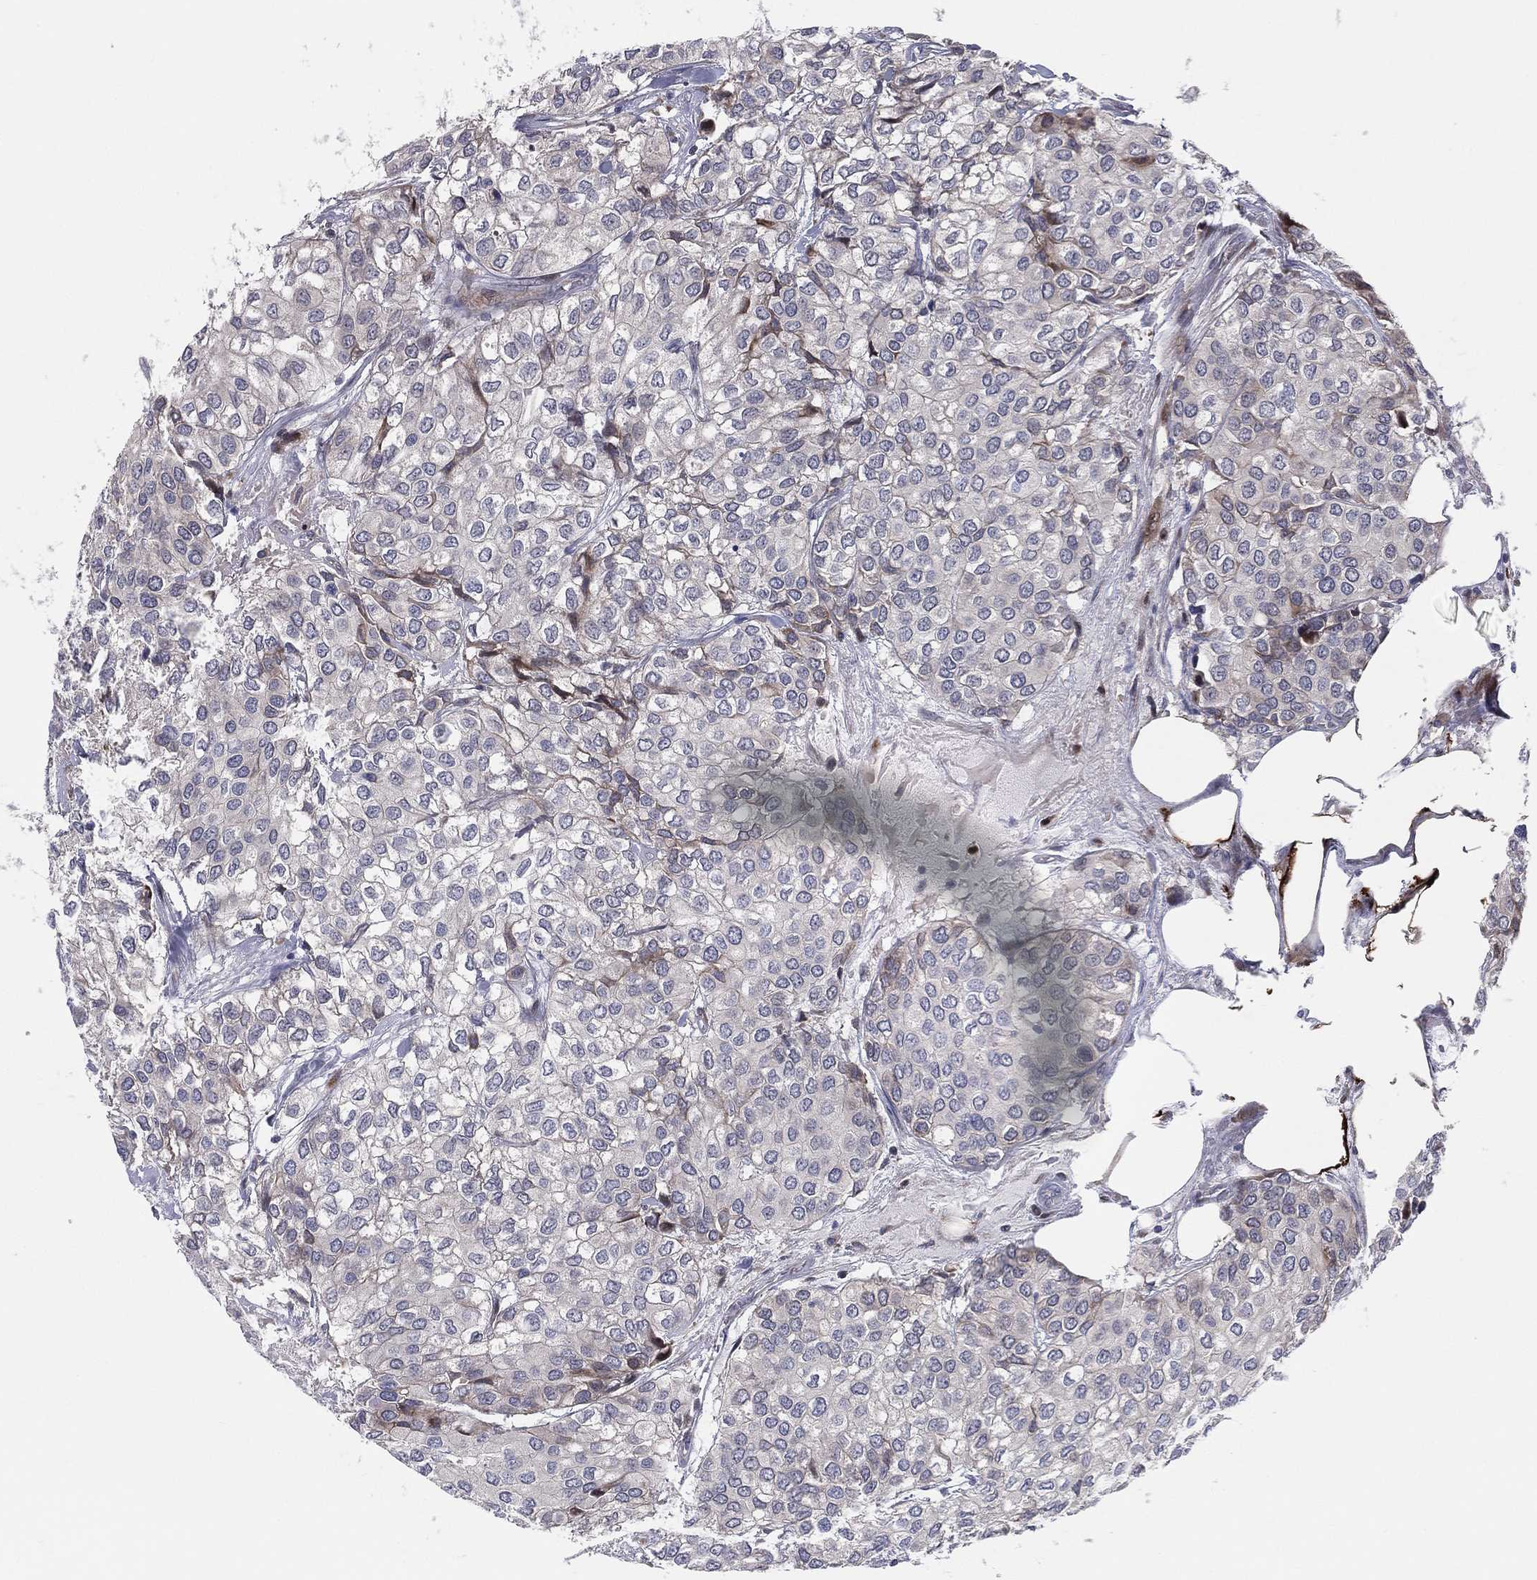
{"staining": {"intensity": "negative", "quantity": "none", "location": "none"}, "tissue": "urothelial cancer", "cell_type": "Tumor cells", "image_type": "cancer", "snomed": [{"axis": "morphology", "description": "Urothelial carcinoma, High grade"}, {"axis": "topography", "description": "Urinary bladder"}], "caption": "Urothelial carcinoma (high-grade) stained for a protein using immunohistochemistry (IHC) reveals no positivity tumor cells.", "gene": "UTP14A", "patient": {"sex": "male", "age": 73}}